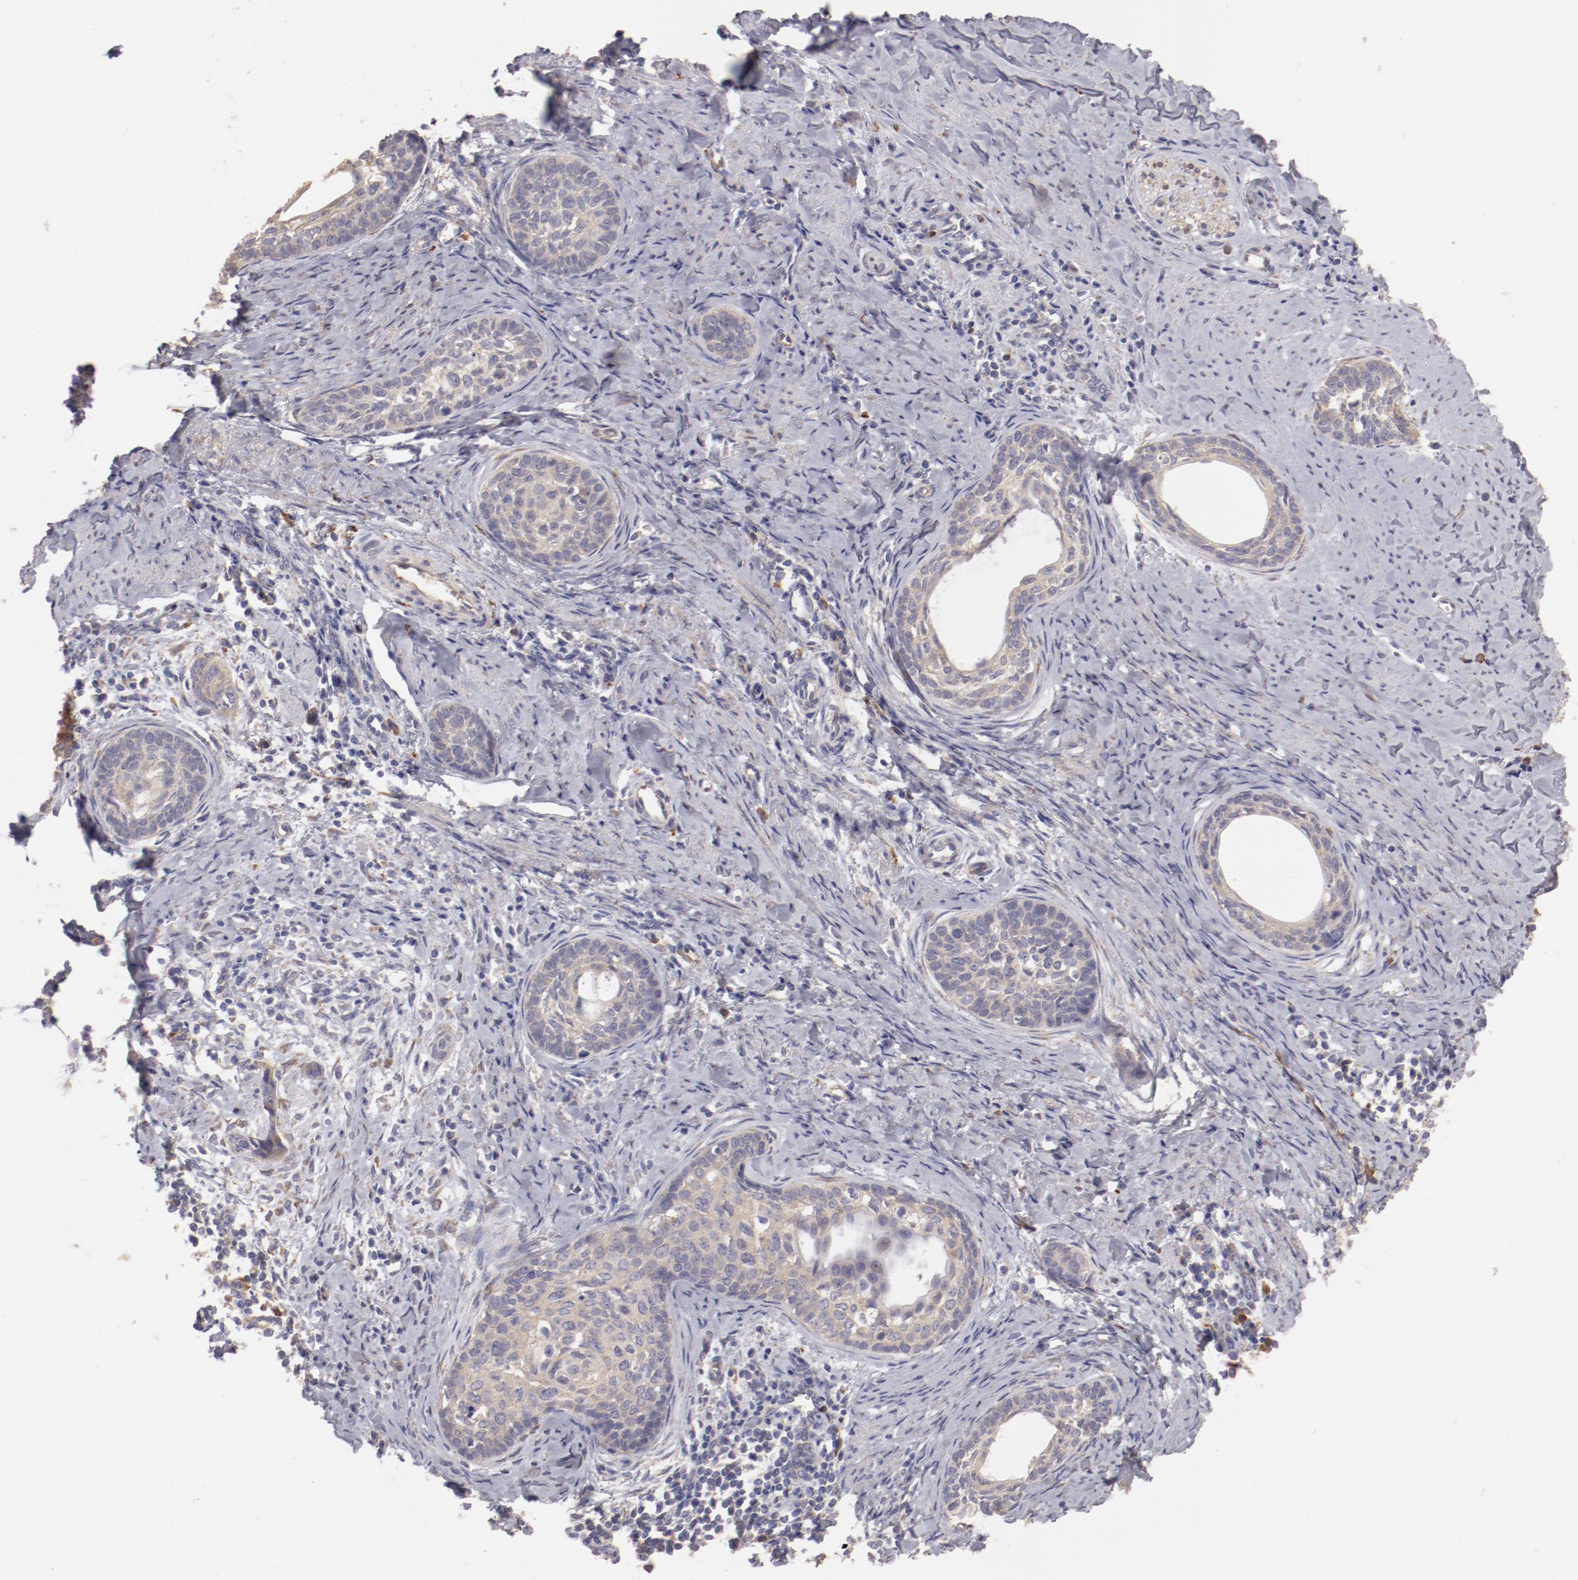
{"staining": {"intensity": "weak", "quantity": "25%-75%", "location": "cytoplasmic/membranous"}, "tissue": "cervical cancer", "cell_type": "Tumor cells", "image_type": "cancer", "snomed": [{"axis": "morphology", "description": "Squamous cell carcinoma, NOS"}, {"axis": "topography", "description": "Cervix"}], "caption": "IHC histopathology image of cervical cancer (squamous cell carcinoma) stained for a protein (brown), which exhibits low levels of weak cytoplasmic/membranous staining in about 25%-75% of tumor cells.", "gene": "ENTPD5", "patient": {"sex": "female", "age": 33}}